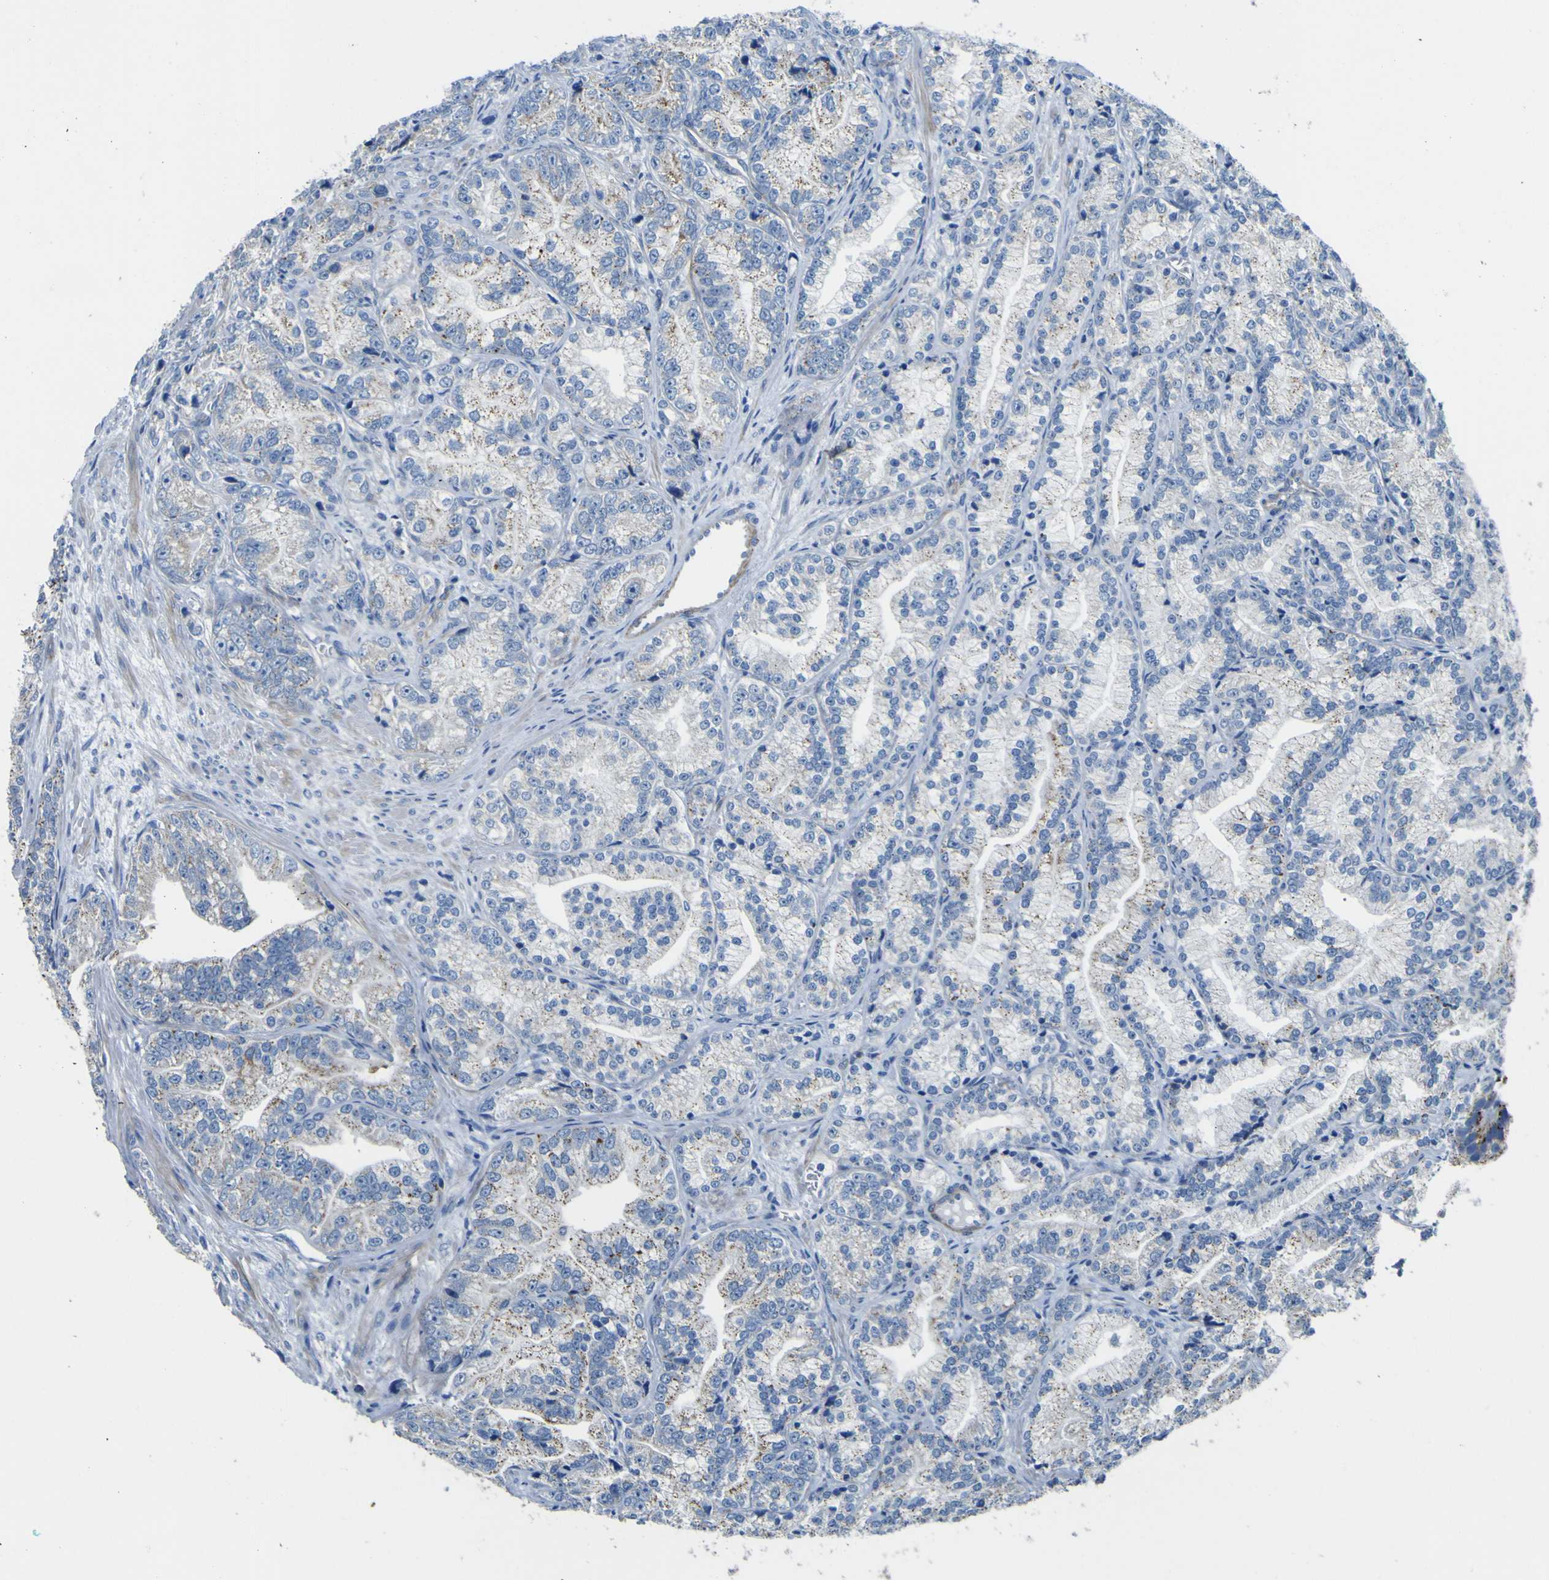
{"staining": {"intensity": "moderate", "quantity": "<25%", "location": "cytoplasmic/membranous"}, "tissue": "prostate cancer", "cell_type": "Tumor cells", "image_type": "cancer", "snomed": [{"axis": "morphology", "description": "Adenocarcinoma, Low grade"}, {"axis": "topography", "description": "Prostate"}], "caption": "Immunohistochemistry (IHC) photomicrograph of low-grade adenocarcinoma (prostate) stained for a protein (brown), which reveals low levels of moderate cytoplasmic/membranous expression in approximately <25% of tumor cells.", "gene": "ALDH18A1", "patient": {"sex": "male", "age": 89}}